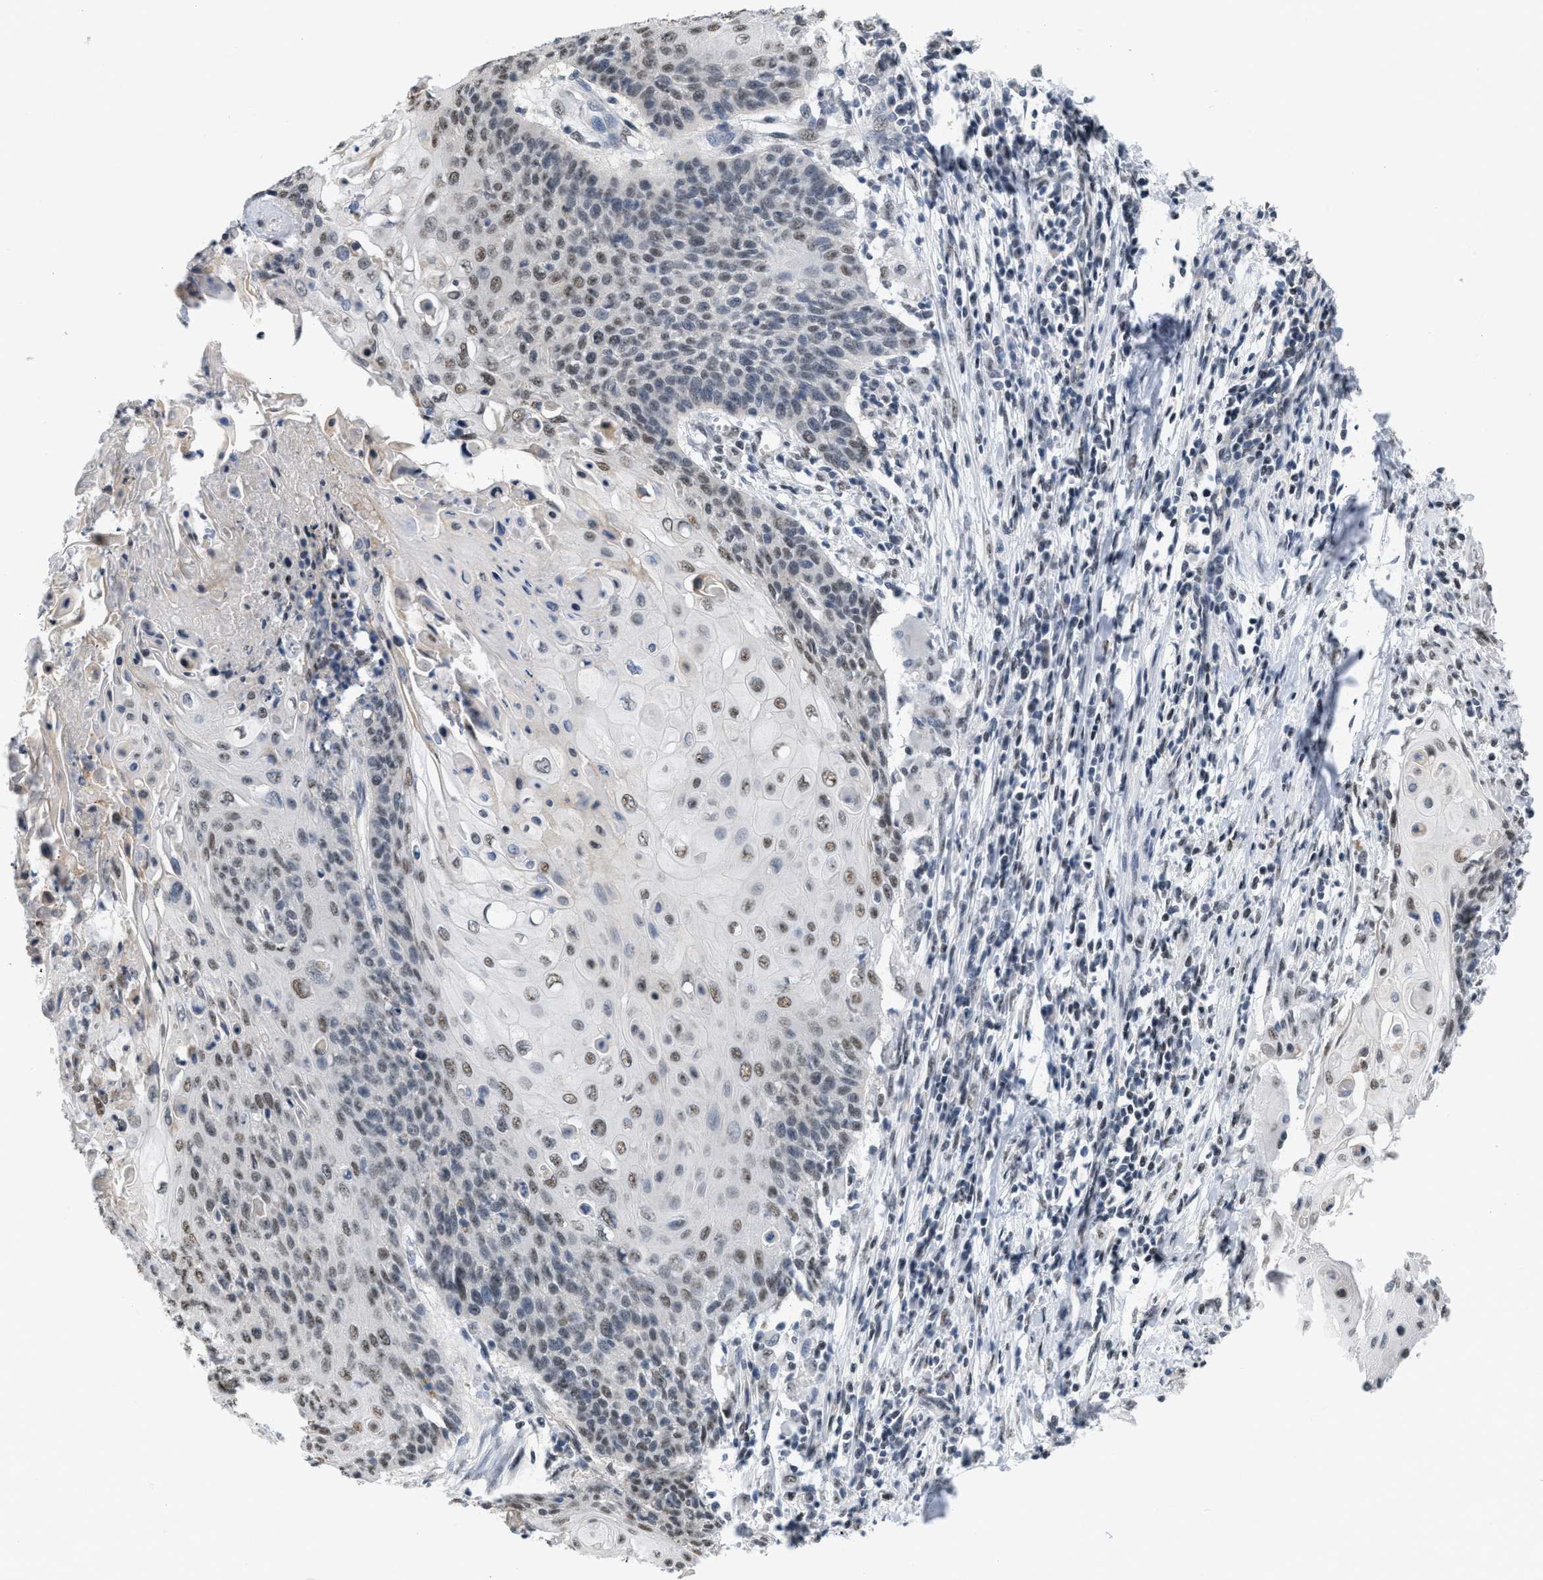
{"staining": {"intensity": "weak", "quantity": "25%-75%", "location": "nuclear"}, "tissue": "cervical cancer", "cell_type": "Tumor cells", "image_type": "cancer", "snomed": [{"axis": "morphology", "description": "Squamous cell carcinoma, NOS"}, {"axis": "topography", "description": "Cervix"}], "caption": "Immunohistochemical staining of human cervical cancer (squamous cell carcinoma) displays weak nuclear protein positivity in about 25%-75% of tumor cells.", "gene": "RAF1", "patient": {"sex": "female", "age": 39}}